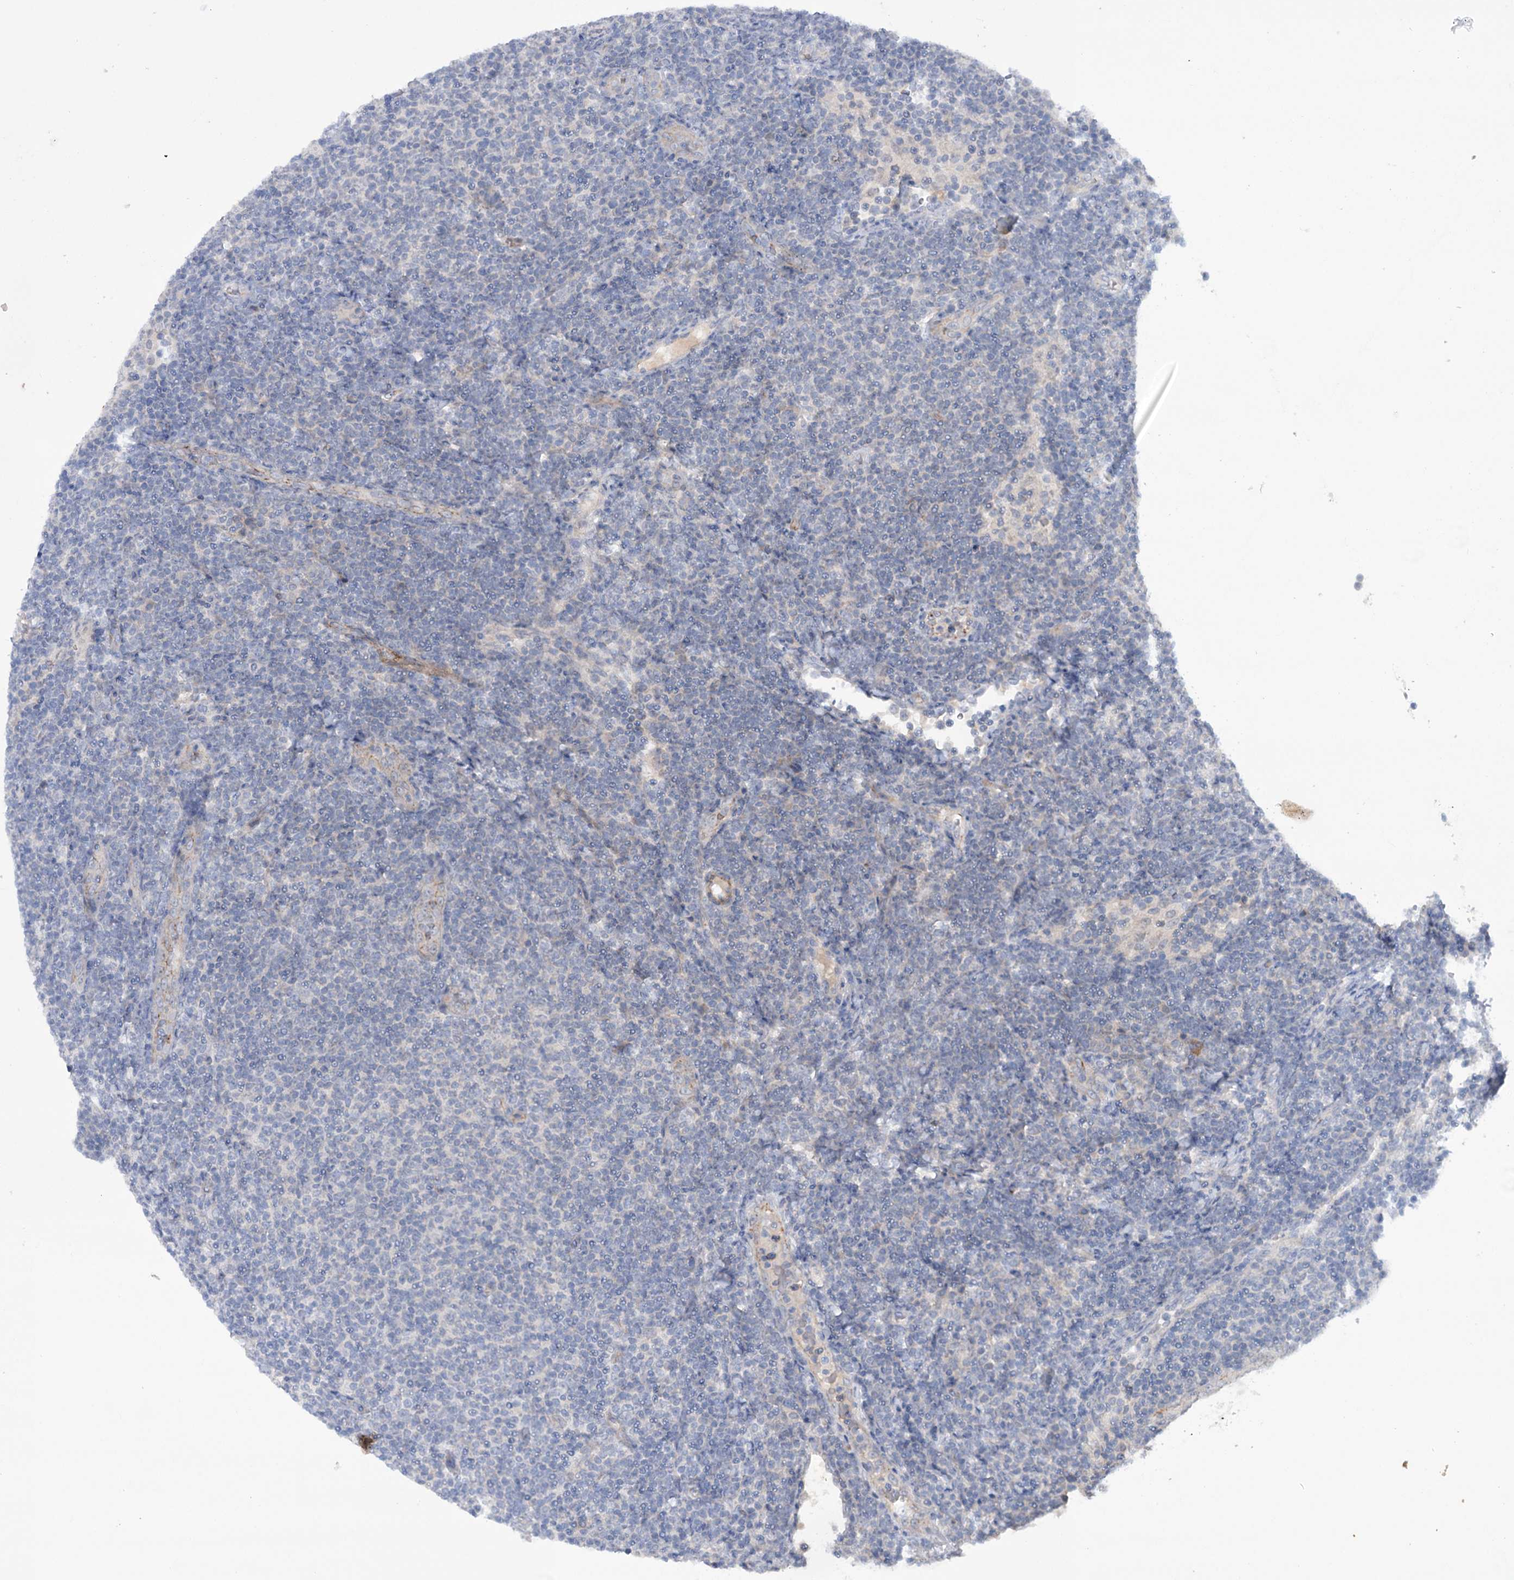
{"staining": {"intensity": "negative", "quantity": "none", "location": "none"}, "tissue": "lymphoma", "cell_type": "Tumor cells", "image_type": "cancer", "snomed": [{"axis": "morphology", "description": "Malignant lymphoma, non-Hodgkin's type, Low grade"}, {"axis": "topography", "description": "Lymph node"}], "caption": "Immunohistochemical staining of human lymphoma reveals no significant staining in tumor cells.", "gene": "TRIM71", "patient": {"sex": "male", "age": 66}}